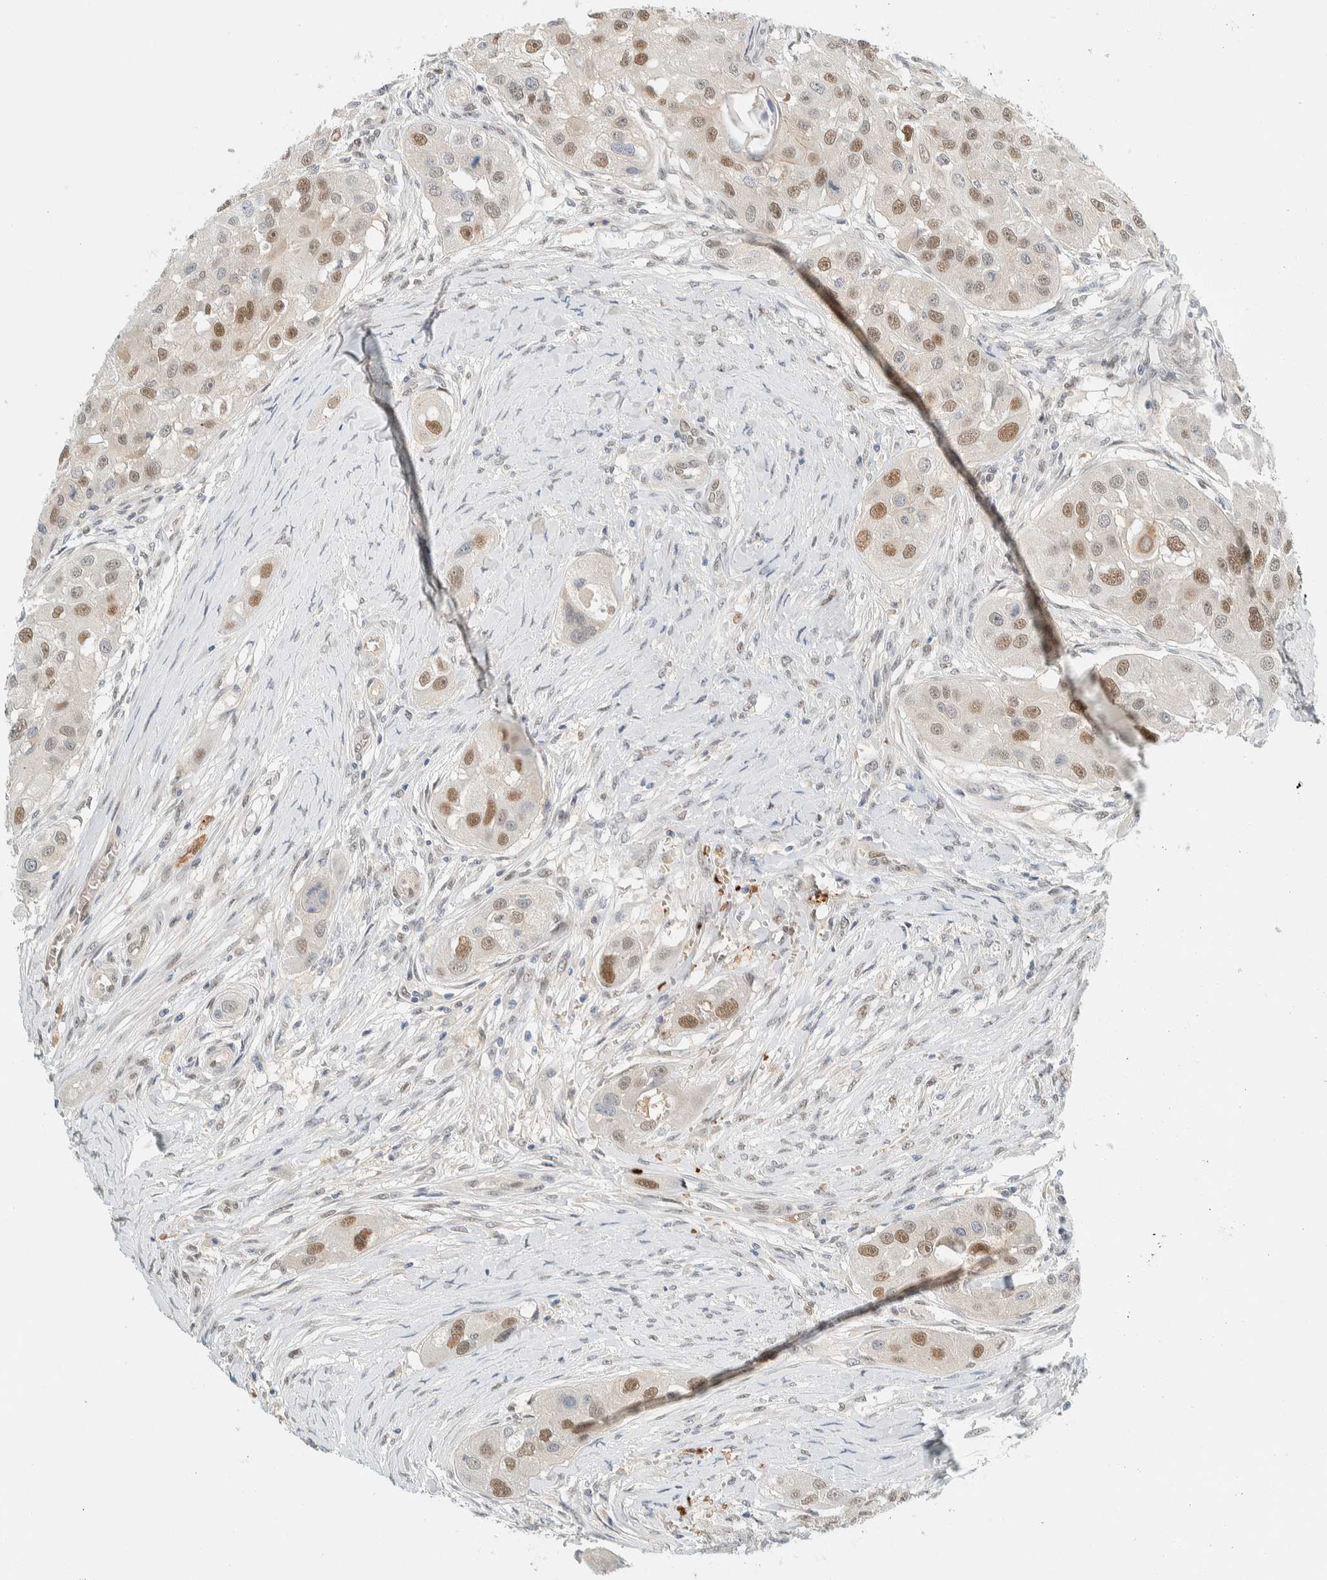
{"staining": {"intensity": "moderate", "quantity": ">75%", "location": "nuclear"}, "tissue": "head and neck cancer", "cell_type": "Tumor cells", "image_type": "cancer", "snomed": [{"axis": "morphology", "description": "Normal tissue, NOS"}, {"axis": "morphology", "description": "Squamous cell carcinoma, NOS"}, {"axis": "topography", "description": "Skeletal muscle"}, {"axis": "topography", "description": "Head-Neck"}], "caption": "Immunohistochemistry (IHC) staining of head and neck cancer (squamous cell carcinoma), which demonstrates medium levels of moderate nuclear expression in about >75% of tumor cells indicating moderate nuclear protein expression. The staining was performed using DAB (brown) for protein detection and nuclei were counterstained in hematoxylin (blue).", "gene": "TSTD2", "patient": {"sex": "male", "age": 51}}